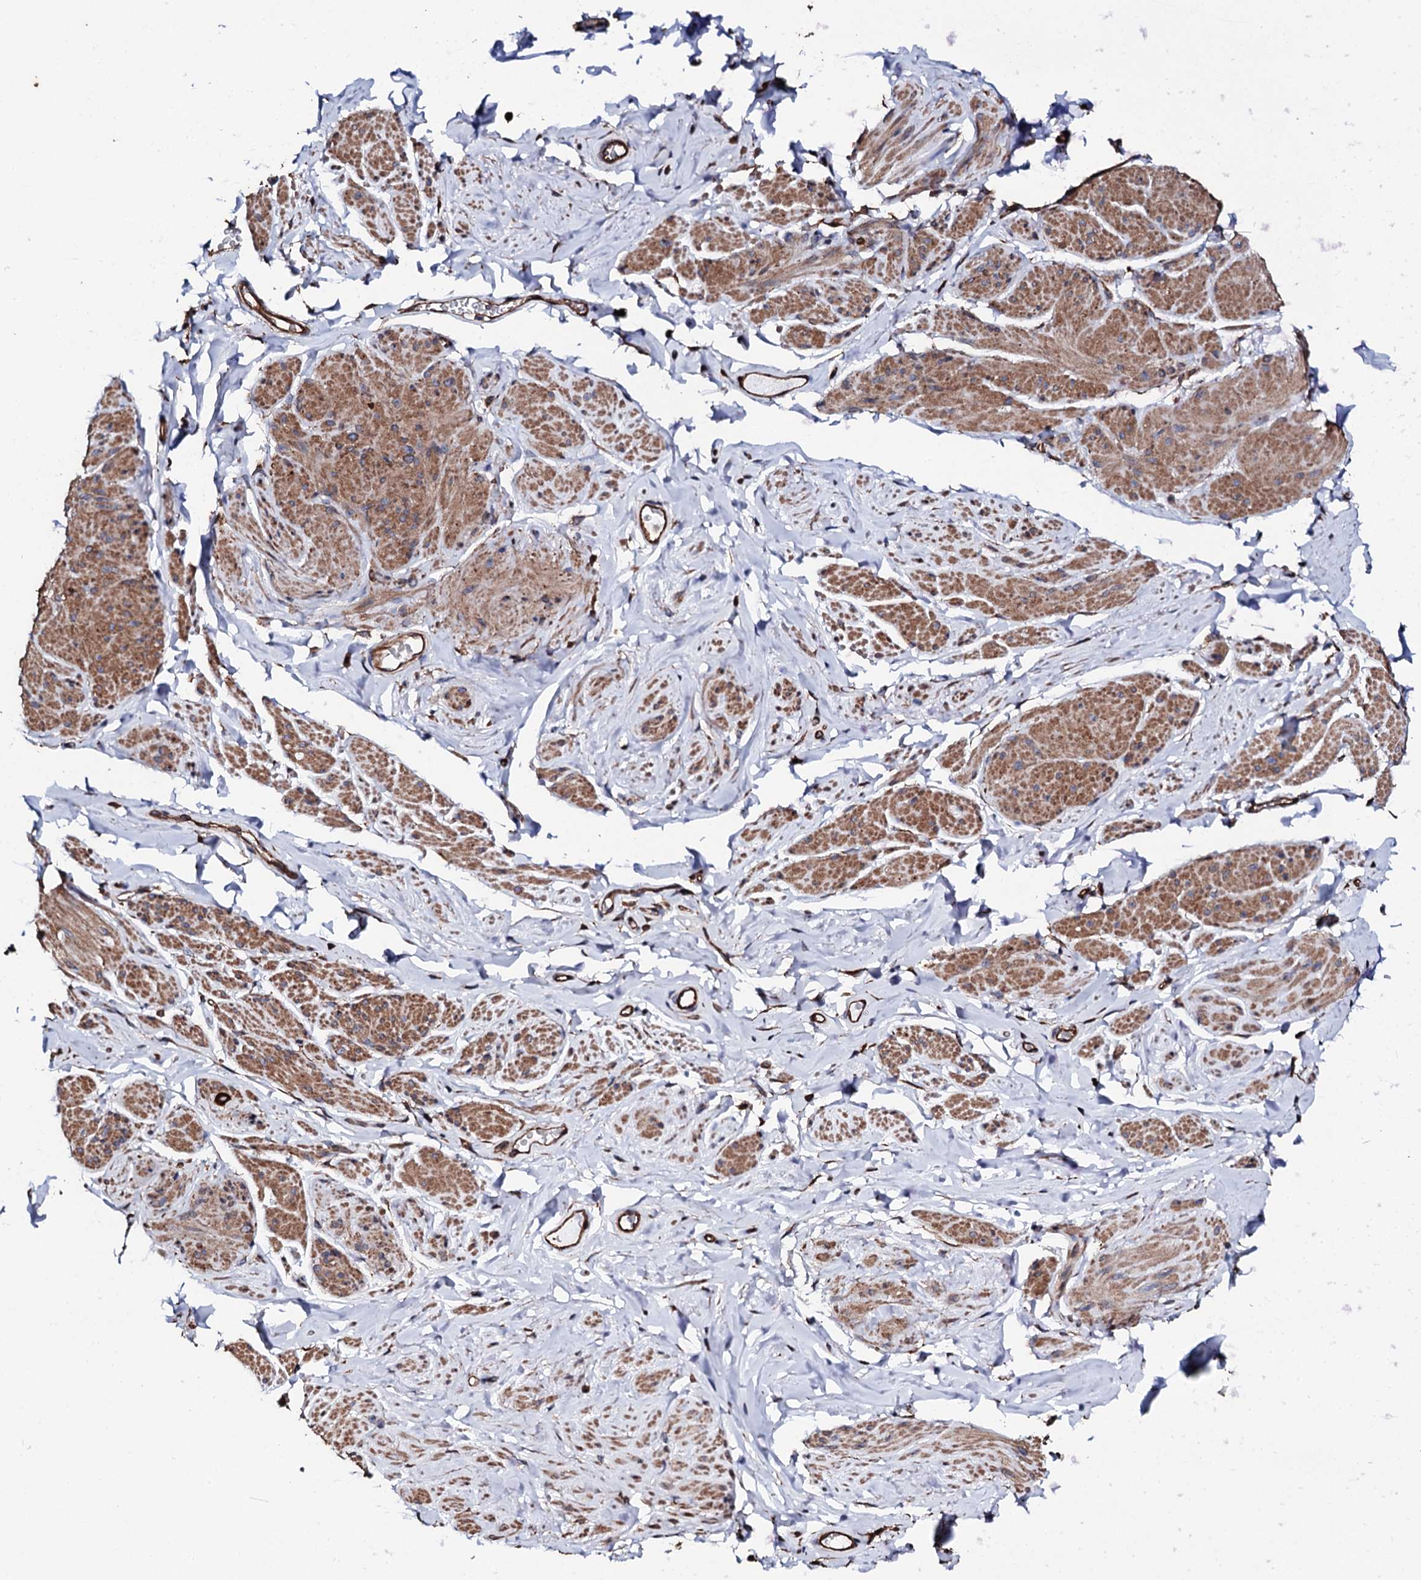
{"staining": {"intensity": "moderate", "quantity": "25%-75%", "location": "cytoplasmic/membranous"}, "tissue": "smooth muscle", "cell_type": "Smooth muscle cells", "image_type": "normal", "snomed": [{"axis": "morphology", "description": "Normal tissue, NOS"}, {"axis": "topography", "description": "Smooth muscle"}, {"axis": "topography", "description": "Peripheral nerve tissue"}], "caption": "Smooth muscle stained with DAB (3,3'-diaminobenzidine) IHC displays medium levels of moderate cytoplasmic/membranous expression in about 25%-75% of smooth muscle cells. The staining was performed using DAB (3,3'-diaminobenzidine), with brown indicating positive protein expression. Nuclei are stained blue with hematoxylin.", "gene": "CKAP5", "patient": {"sex": "male", "age": 69}}